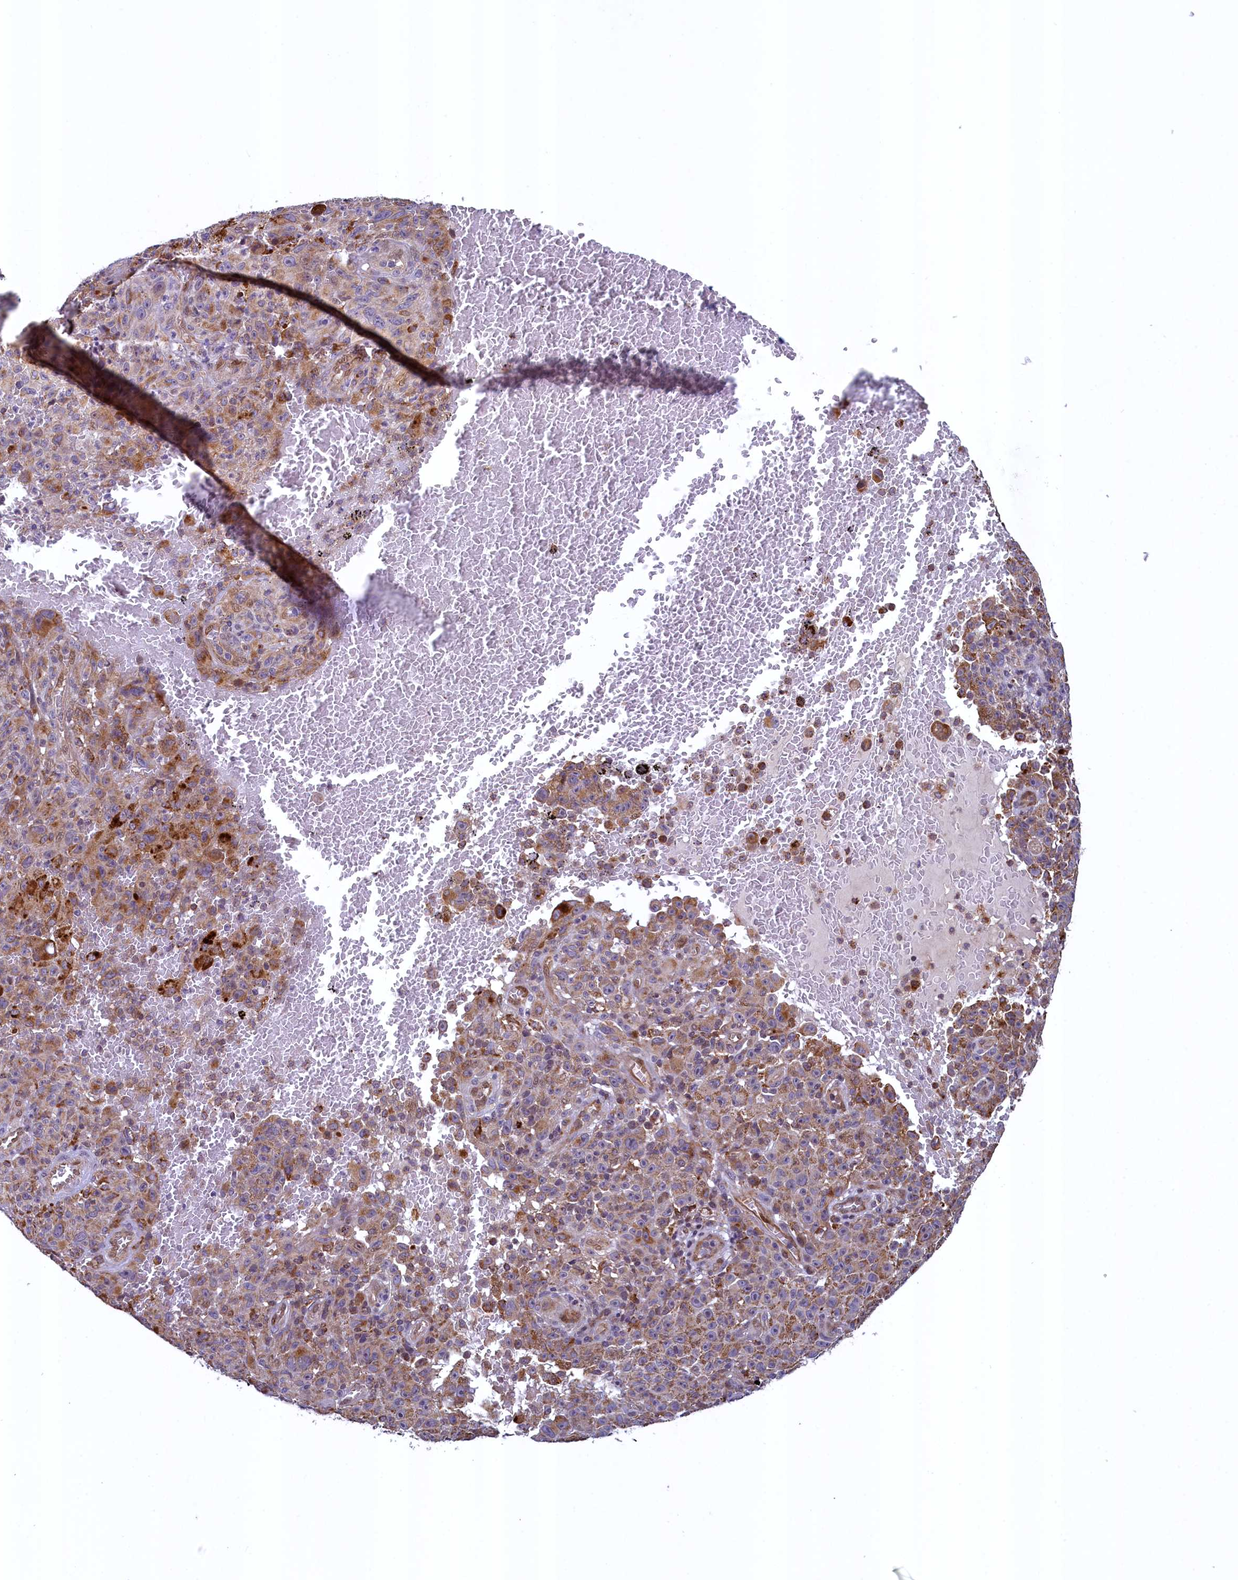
{"staining": {"intensity": "moderate", "quantity": ">75%", "location": "cytoplasmic/membranous"}, "tissue": "melanoma", "cell_type": "Tumor cells", "image_type": "cancer", "snomed": [{"axis": "morphology", "description": "Malignant melanoma, NOS"}, {"axis": "topography", "description": "Skin"}], "caption": "About >75% of tumor cells in melanoma reveal moderate cytoplasmic/membranous protein positivity as visualized by brown immunohistochemical staining.", "gene": "ZNF577", "patient": {"sex": "female", "age": 82}}